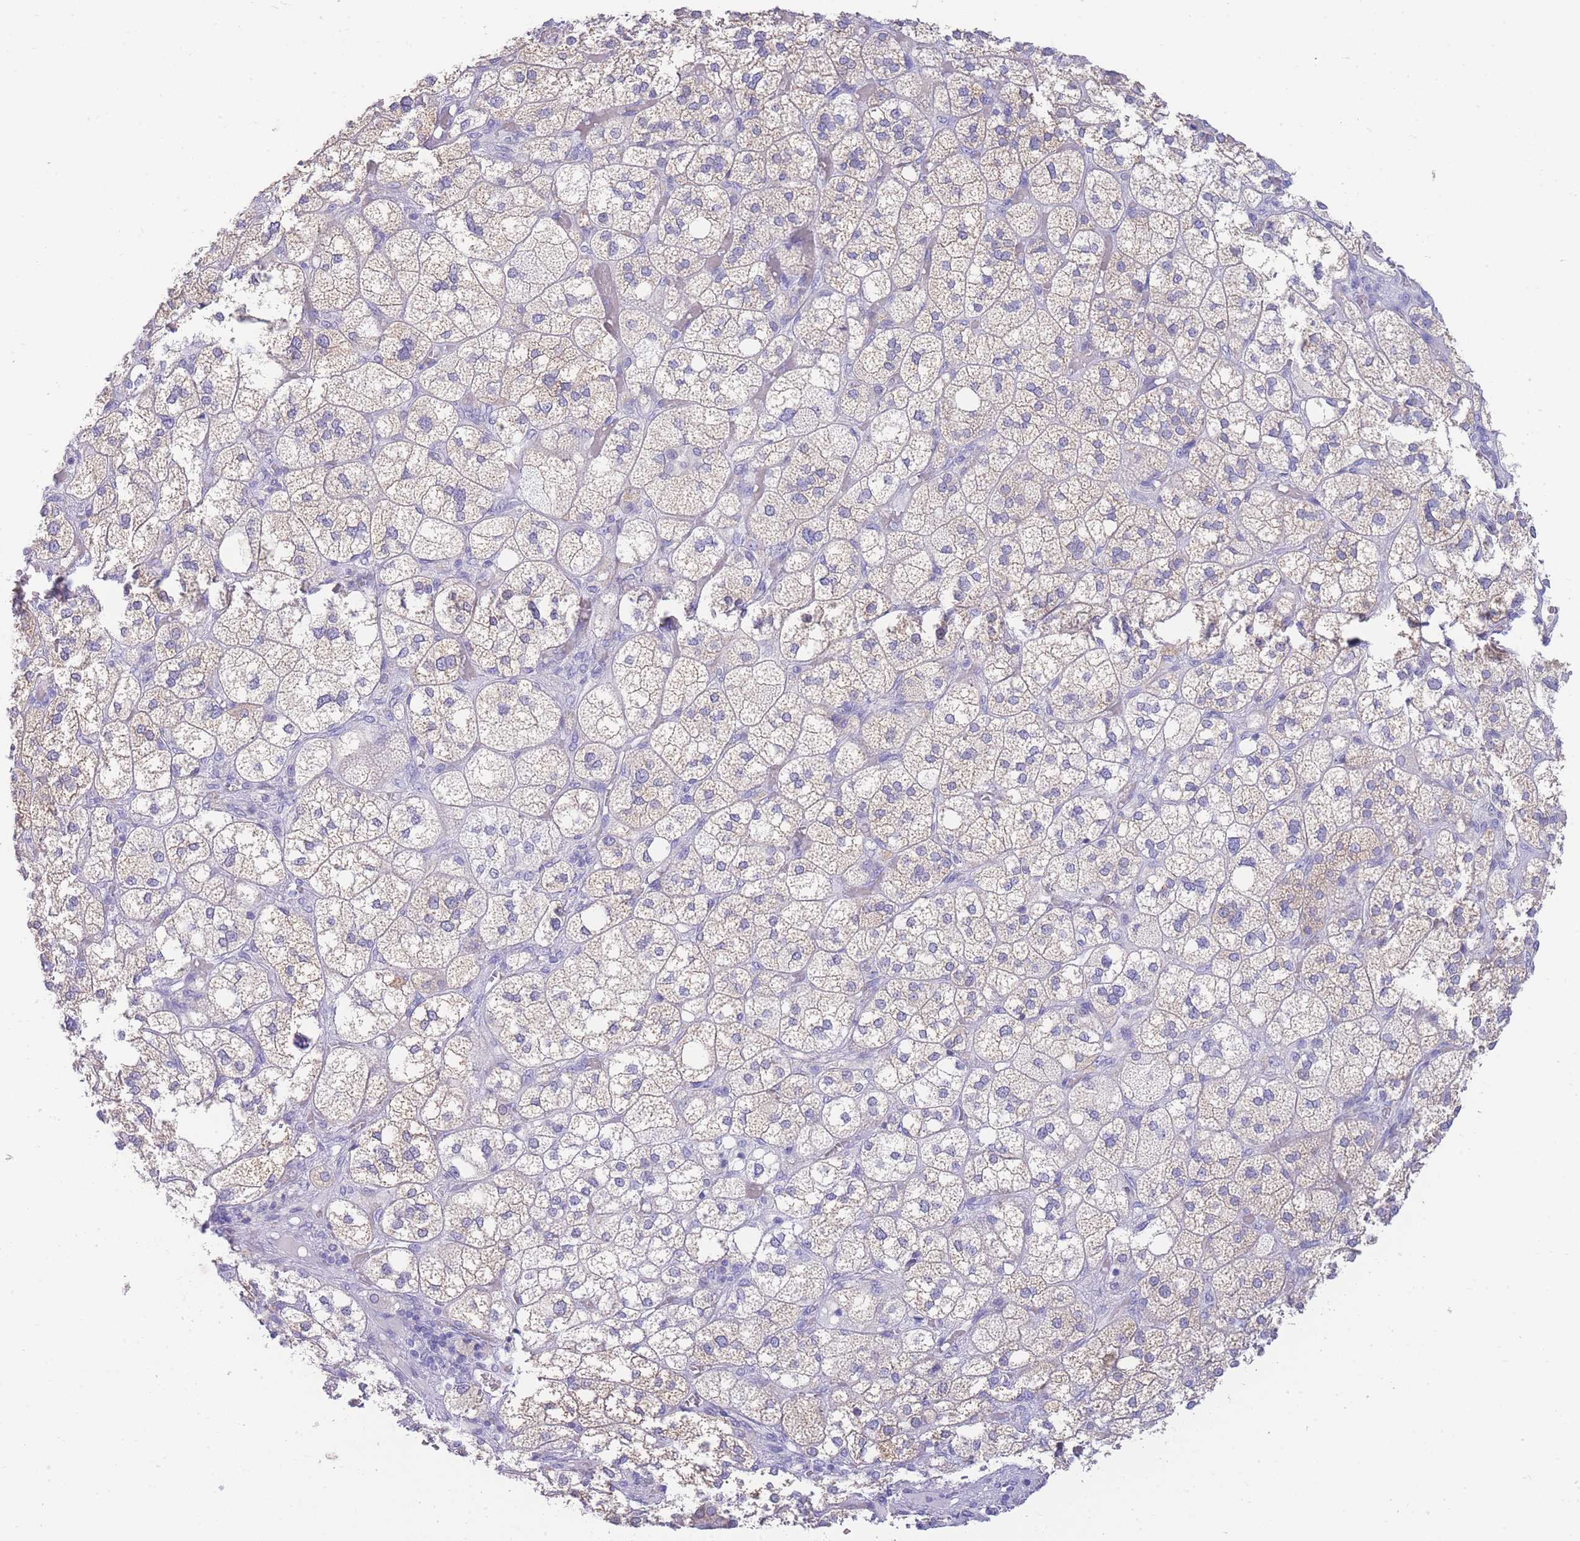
{"staining": {"intensity": "moderate", "quantity": "25%-75%", "location": "cytoplasmic/membranous"}, "tissue": "adrenal gland", "cell_type": "Glandular cells", "image_type": "normal", "snomed": [{"axis": "morphology", "description": "Normal tissue, NOS"}, {"axis": "topography", "description": "Adrenal gland"}], "caption": "Approximately 25%-75% of glandular cells in benign adrenal gland exhibit moderate cytoplasmic/membranous protein staining as visualized by brown immunohistochemical staining.", "gene": "LRRC37A2", "patient": {"sex": "male", "age": 61}}